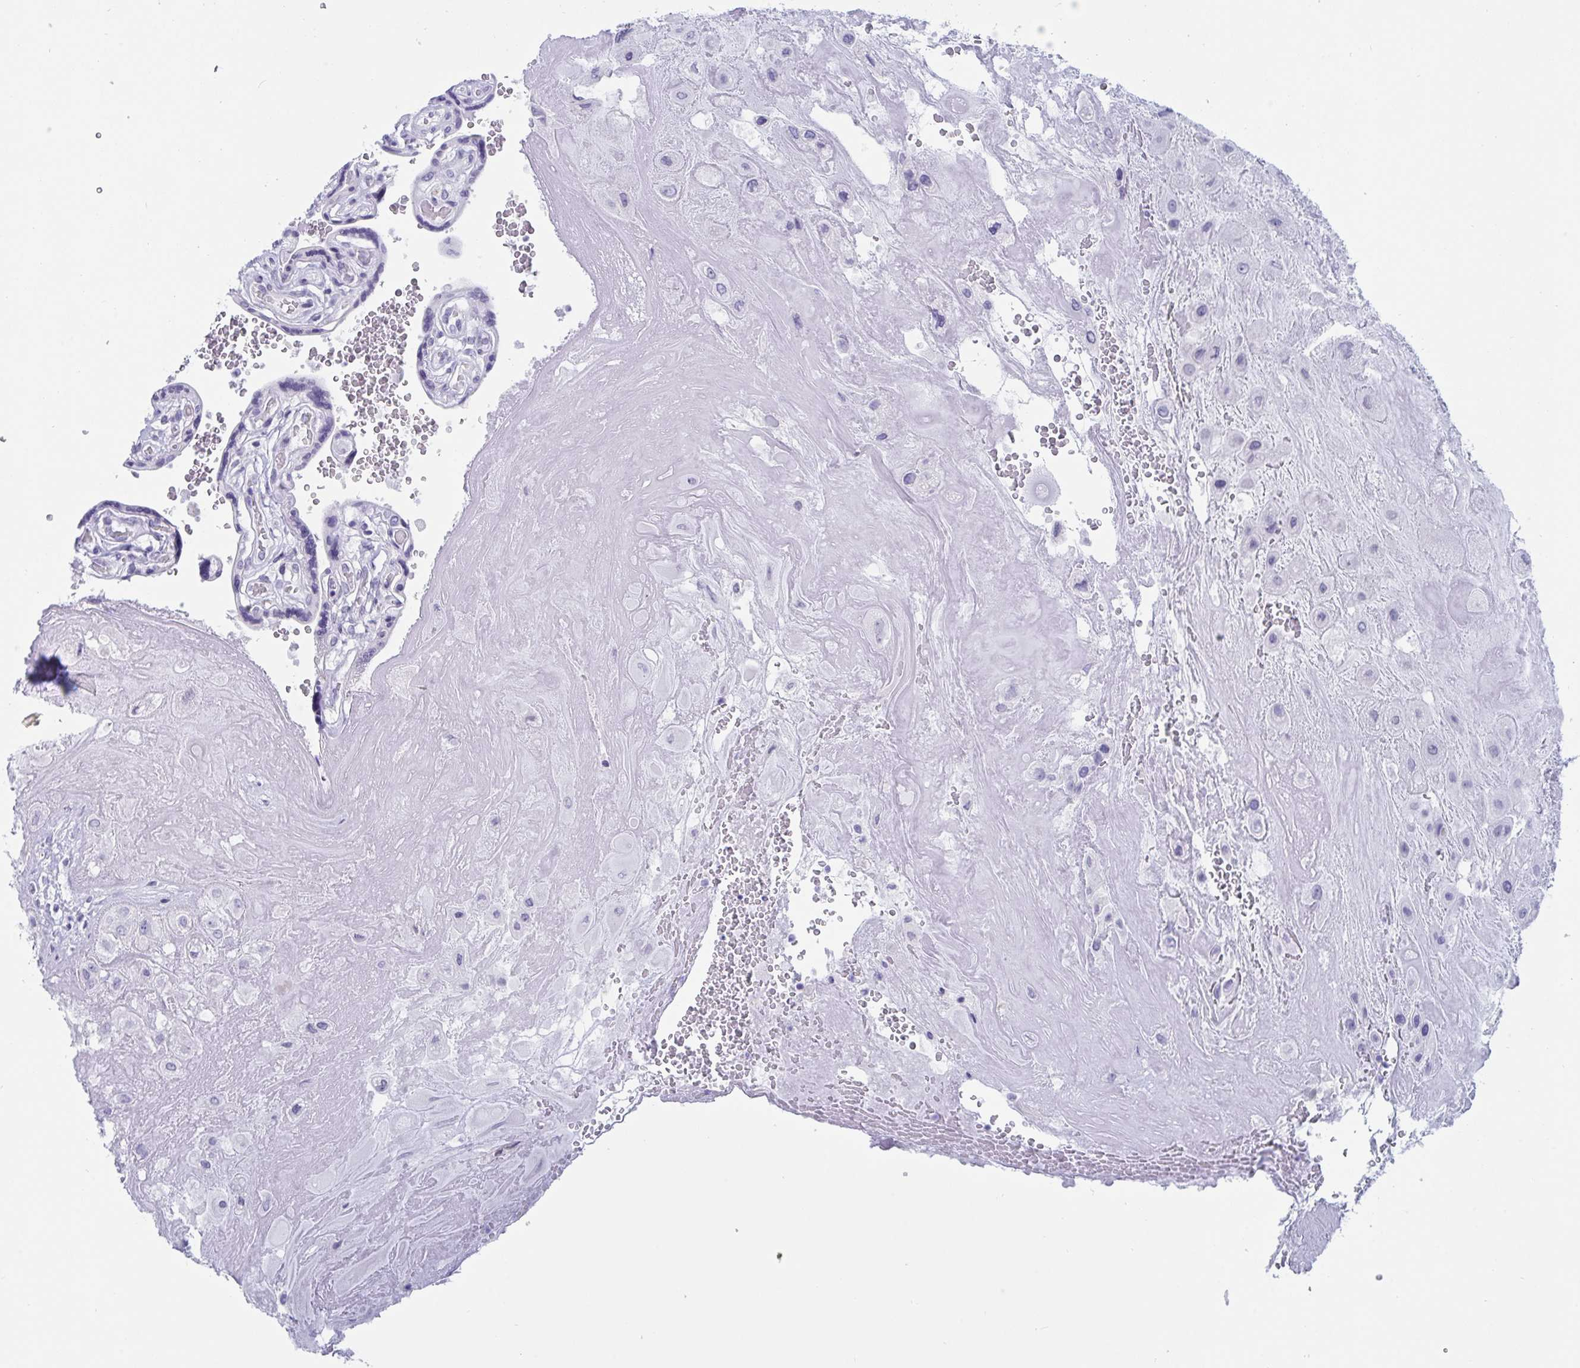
{"staining": {"intensity": "negative", "quantity": "none", "location": "none"}, "tissue": "placenta", "cell_type": "Decidual cells", "image_type": "normal", "snomed": [{"axis": "morphology", "description": "Normal tissue, NOS"}, {"axis": "topography", "description": "Placenta"}], "caption": "Decidual cells are negative for protein expression in unremarkable human placenta. (DAB immunohistochemistry (IHC) with hematoxylin counter stain).", "gene": "CDX4", "patient": {"sex": "female", "age": 32}}